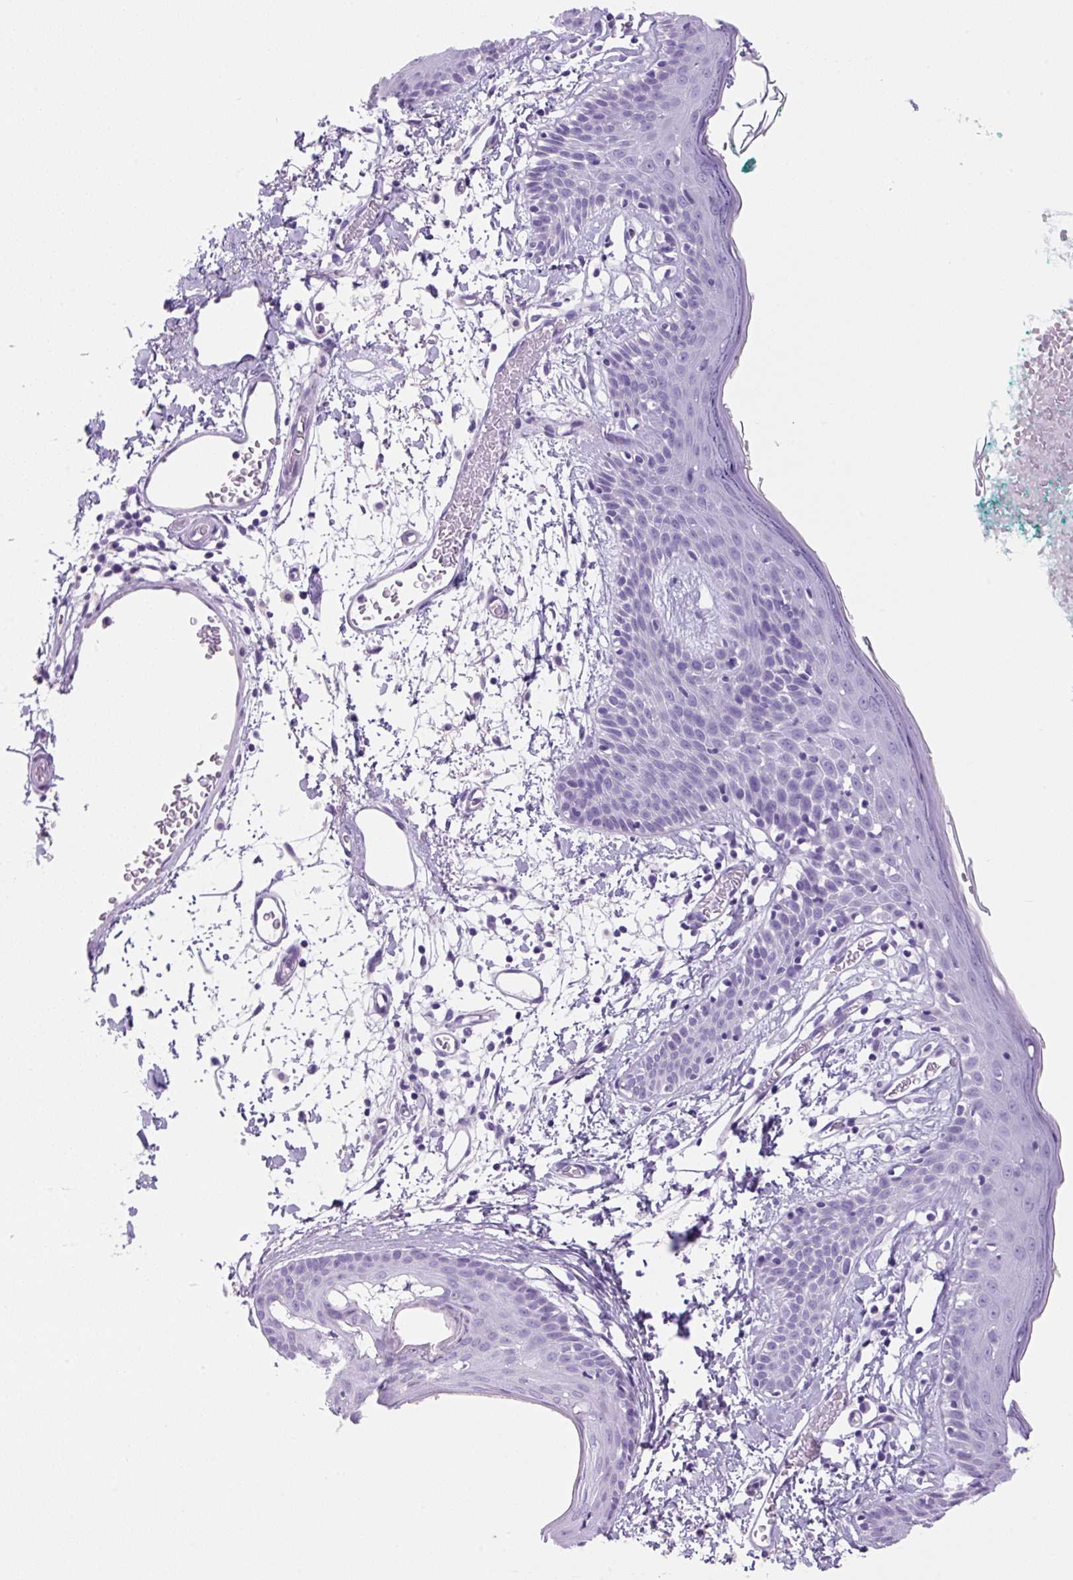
{"staining": {"intensity": "negative", "quantity": "none", "location": "none"}, "tissue": "skin", "cell_type": "Fibroblasts", "image_type": "normal", "snomed": [{"axis": "morphology", "description": "Normal tissue, NOS"}, {"axis": "topography", "description": "Skin"}], "caption": "Immunohistochemistry (IHC) of unremarkable human skin demonstrates no positivity in fibroblasts. (Stains: DAB IHC with hematoxylin counter stain, Microscopy: brightfield microscopy at high magnification).", "gene": "PRRT1", "patient": {"sex": "male", "age": 79}}